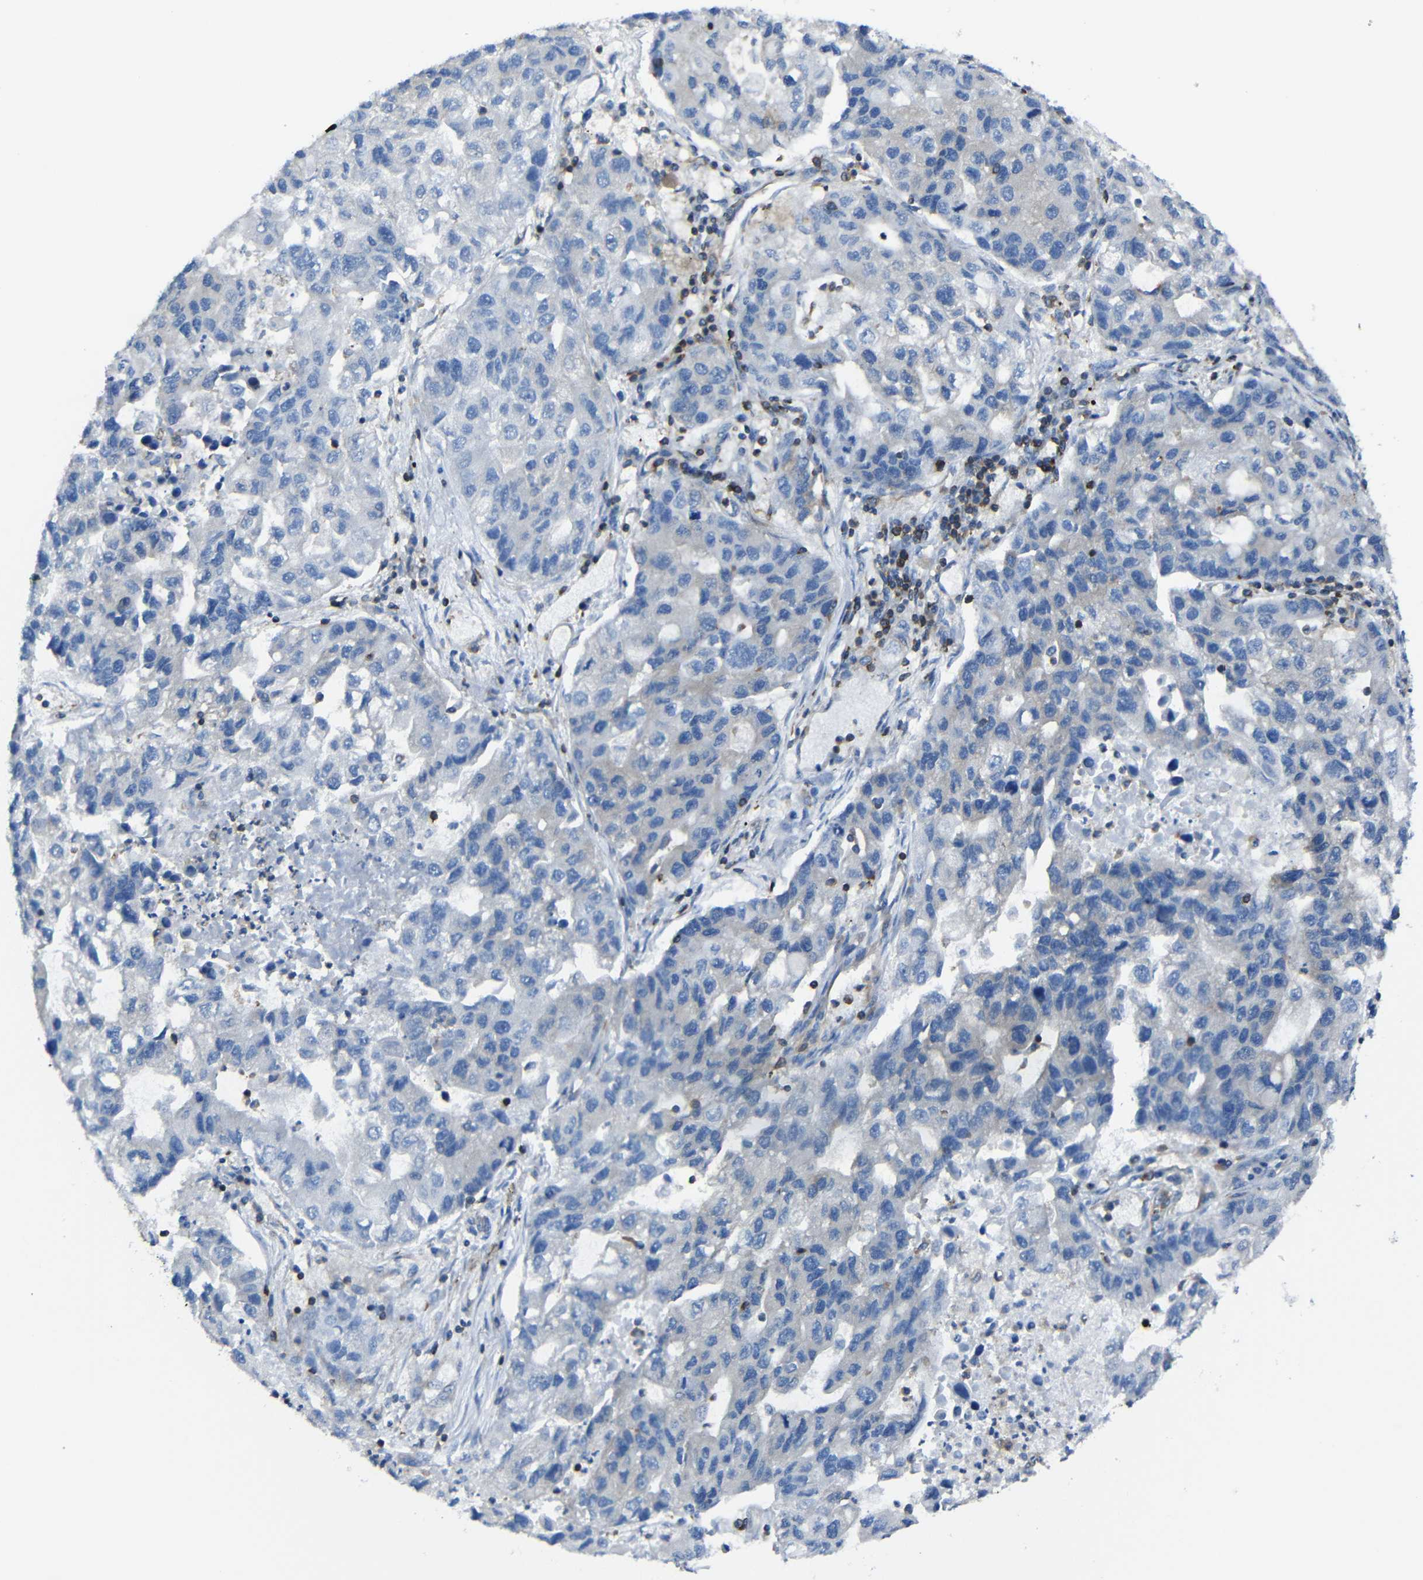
{"staining": {"intensity": "negative", "quantity": "none", "location": "none"}, "tissue": "lung cancer", "cell_type": "Tumor cells", "image_type": "cancer", "snomed": [{"axis": "morphology", "description": "Adenocarcinoma, NOS"}, {"axis": "topography", "description": "Lung"}], "caption": "This is a micrograph of immunohistochemistry (IHC) staining of lung cancer (adenocarcinoma), which shows no expression in tumor cells.", "gene": "ARHGEF1", "patient": {"sex": "female", "age": 51}}